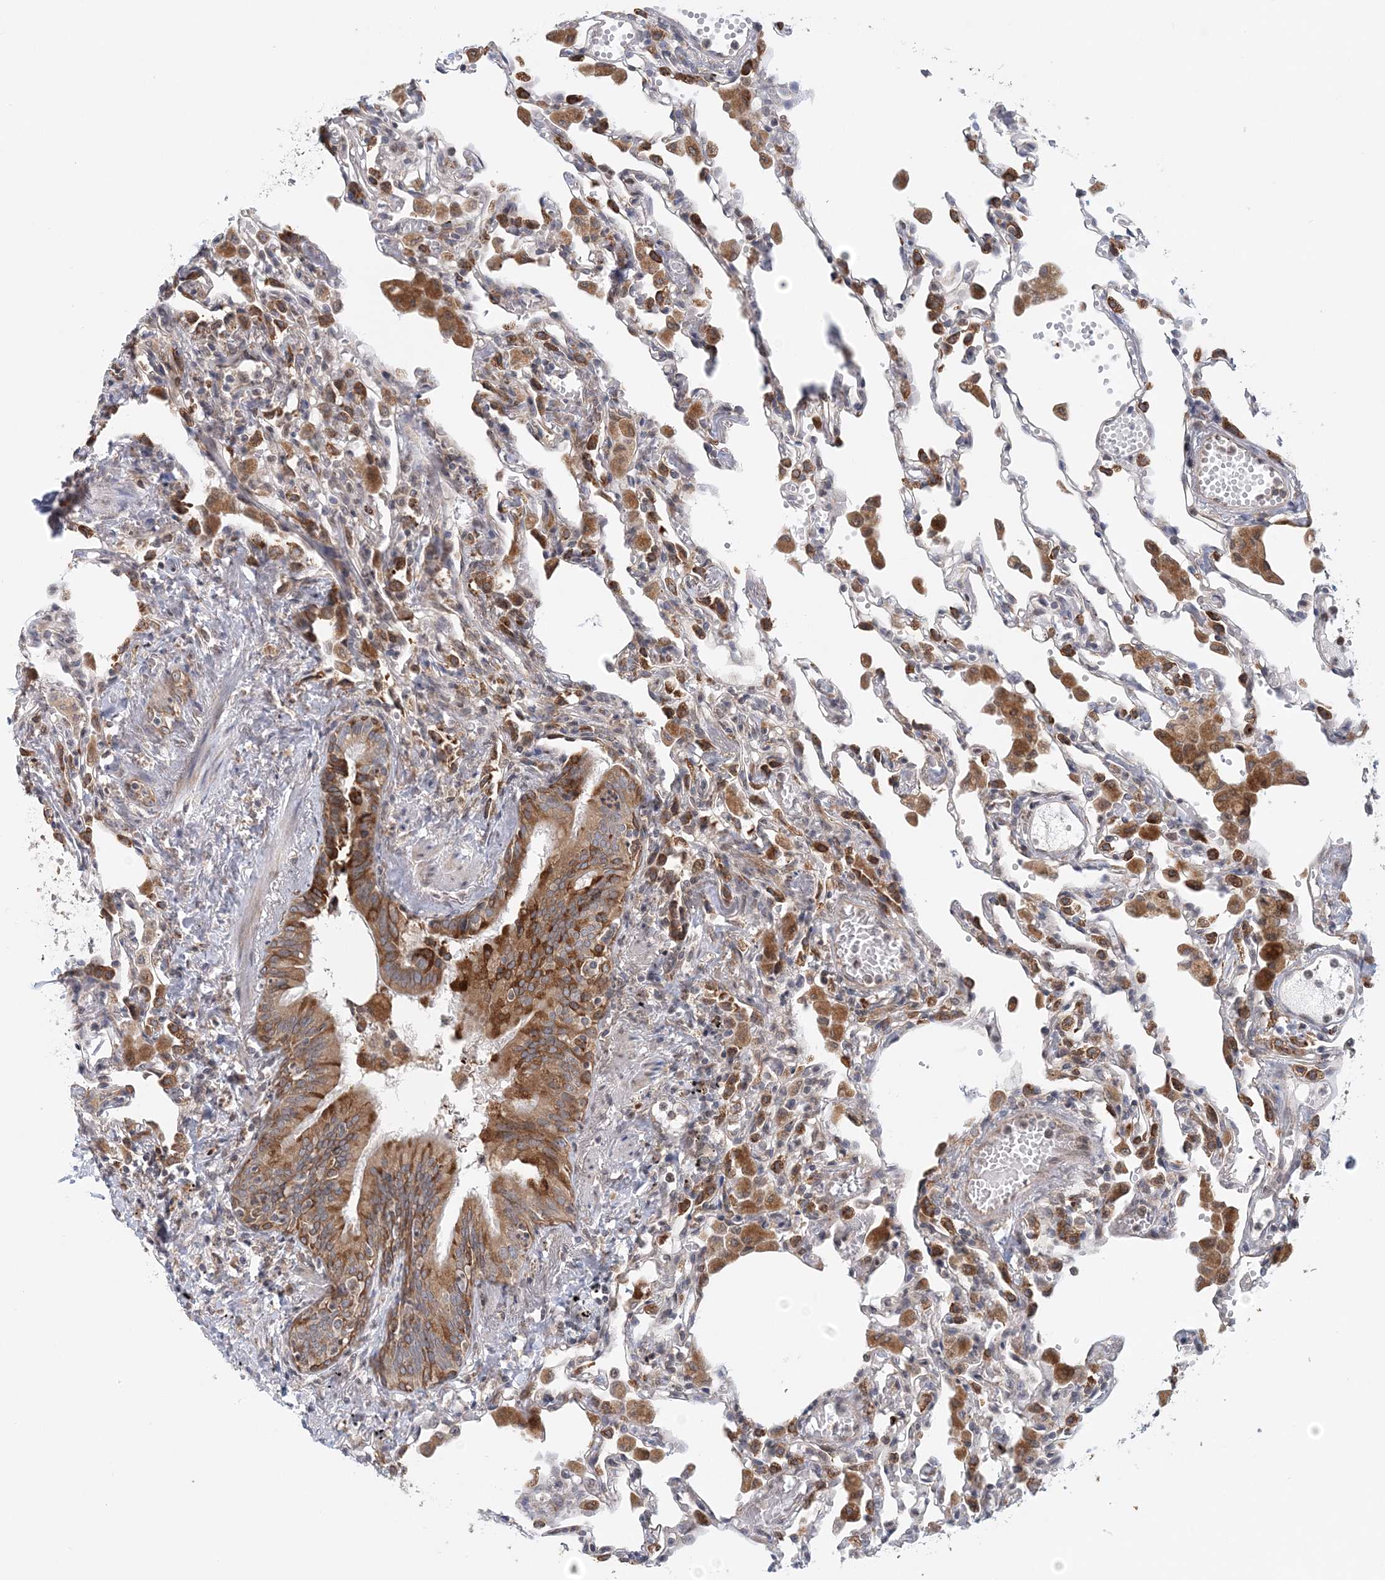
{"staining": {"intensity": "strong", "quantity": "<25%", "location": "cytoplasmic/membranous"}, "tissue": "lung", "cell_type": "Alveolar cells", "image_type": "normal", "snomed": [{"axis": "morphology", "description": "Normal tissue, NOS"}, {"axis": "topography", "description": "Bronchus"}, {"axis": "topography", "description": "Lung"}], "caption": "Immunohistochemistry (DAB) staining of benign lung displays strong cytoplasmic/membranous protein staining in about <25% of alveolar cells. (DAB IHC with brightfield microscopy, high magnification).", "gene": "PCYOX1L", "patient": {"sex": "female", "age": 49}}